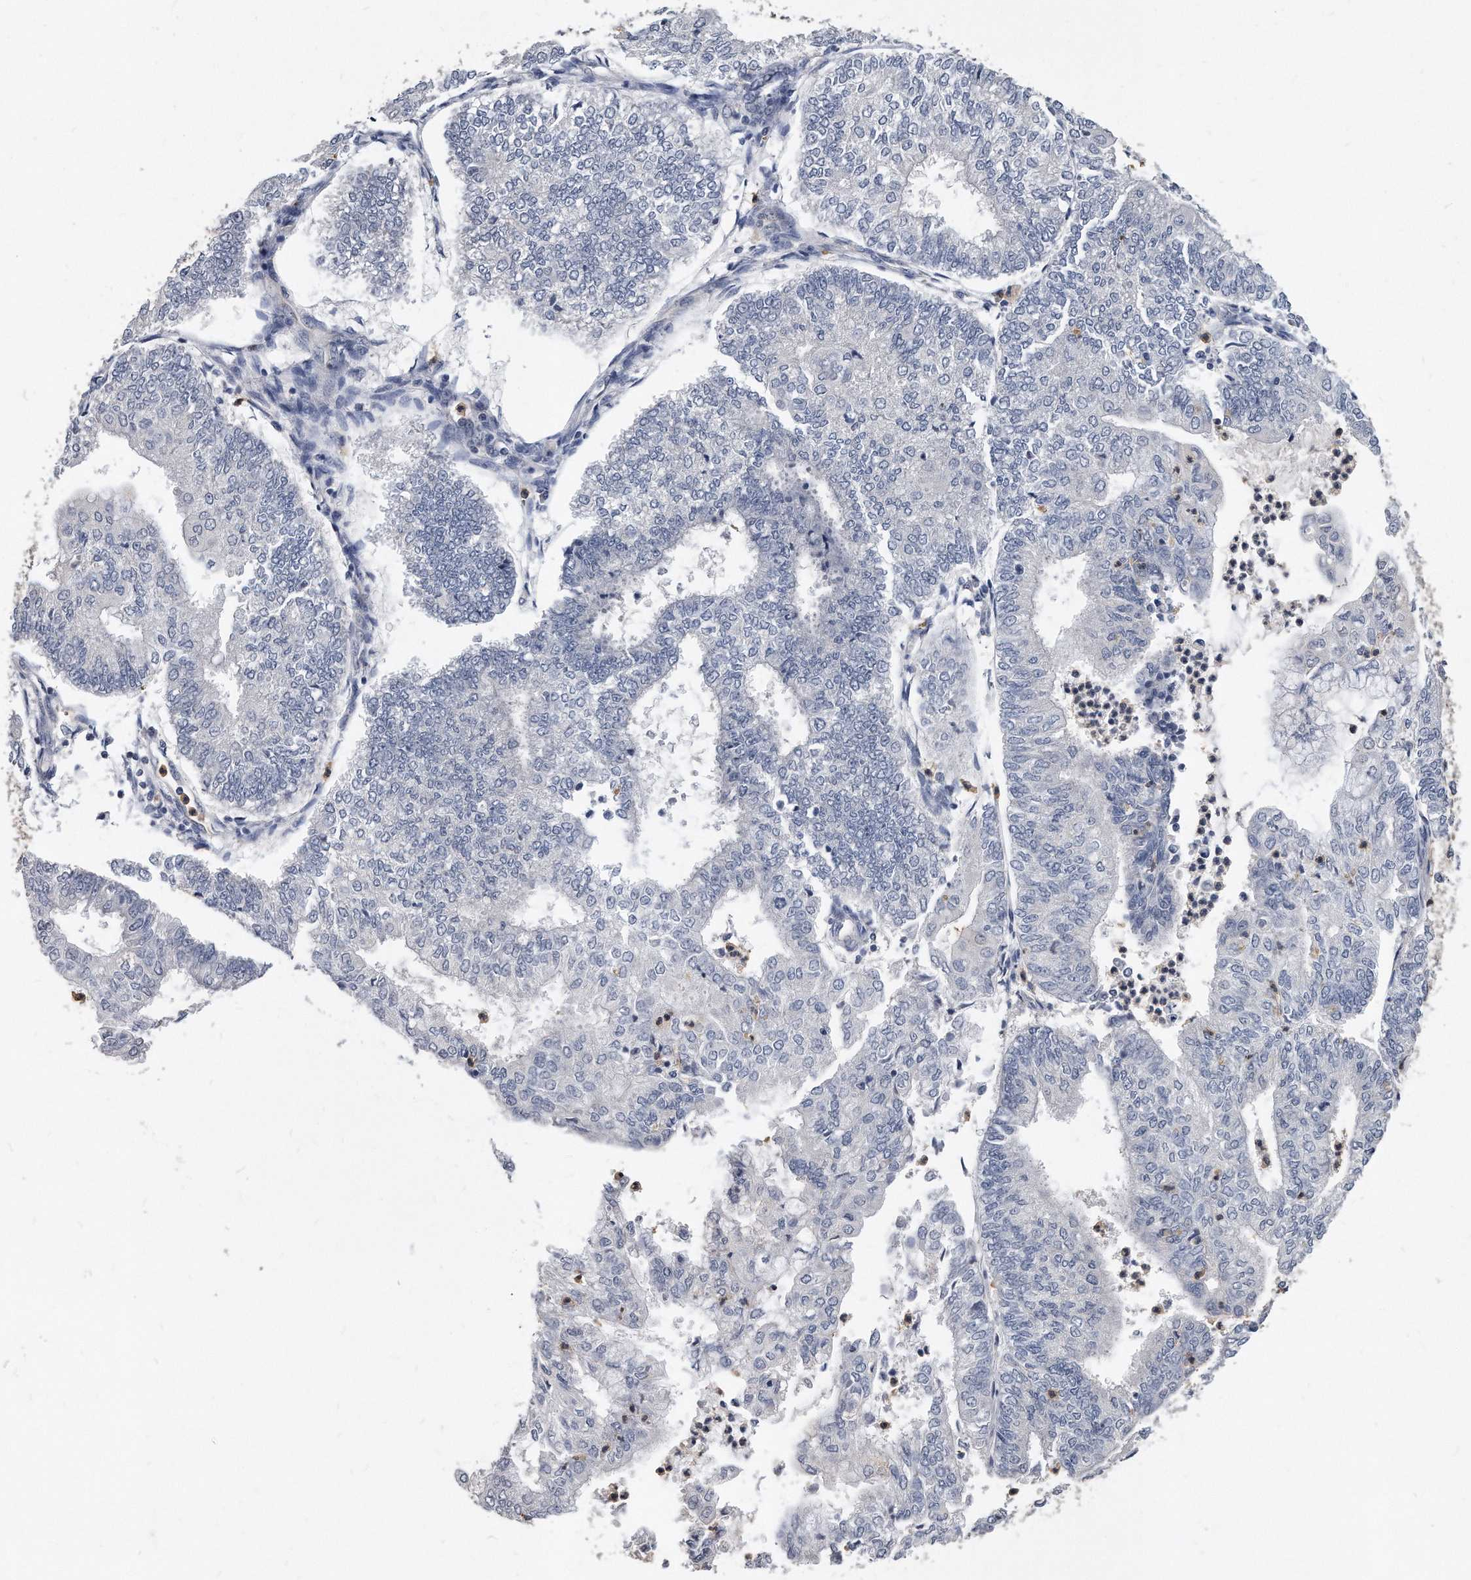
{"staining": {"intensity": "negative", "quantity": "none", "location": "none"}, "tissue": "endometrial cancer", "cell_type": "Tumor cells", "image_type": "cancer", "snomed": [{"axis": "morphology", "description": "Adenocarcinoma, NOS"}, {"axis": "topography", "description": "Endometrium"}], "caption": "DAB immunohistochemical staining of adenocarcinoma (endometrial) shows no significant staining in tumor cells. (DAB (3,3'-diaminobenzidine) immunohistochemistry (IHC) with hematoxylin counter stain).", "gene": "HOMER3", "patient": {"sex": "female", "age": 59}}